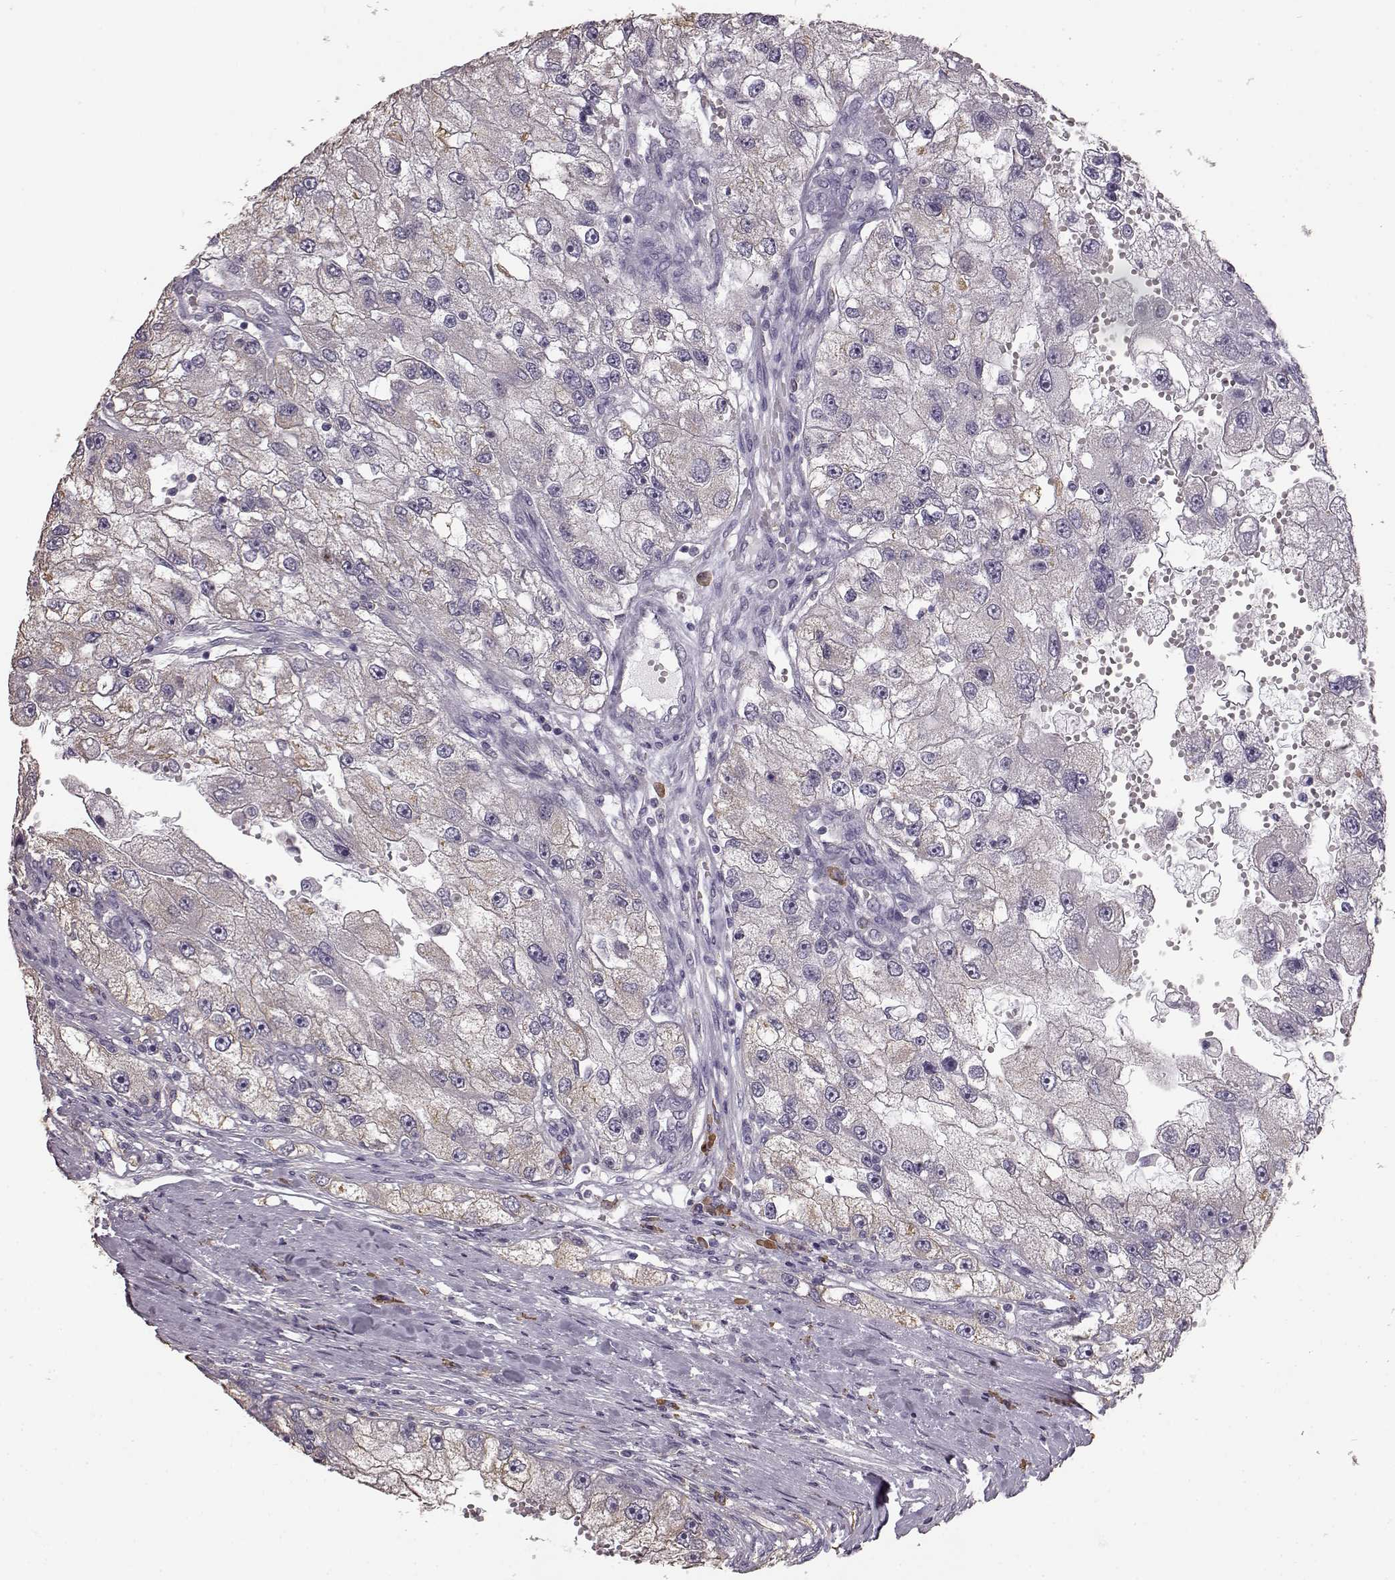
{"staining": {"intensity": "weak", "quantity": "<25%", "location": "cytoplasmic/membranous"}, "tissue": "renal cancer", "cell_type": "Tumor cells", "image_type": "cancer", "snomed": [{"axis": "morphology", "description": "Adenocarcinoma, NOS"}, {"axis": "topography", "description": "Kidney"}], "caption": "This photomicrograph is of renal adenocarcinoma stained with IHC to label a protein in brown with the nuclei are counter-stained blue. There is no staining in tumor cells.", "gene": "GABRG3", "patient": {"sex": "male", "age": 63}}